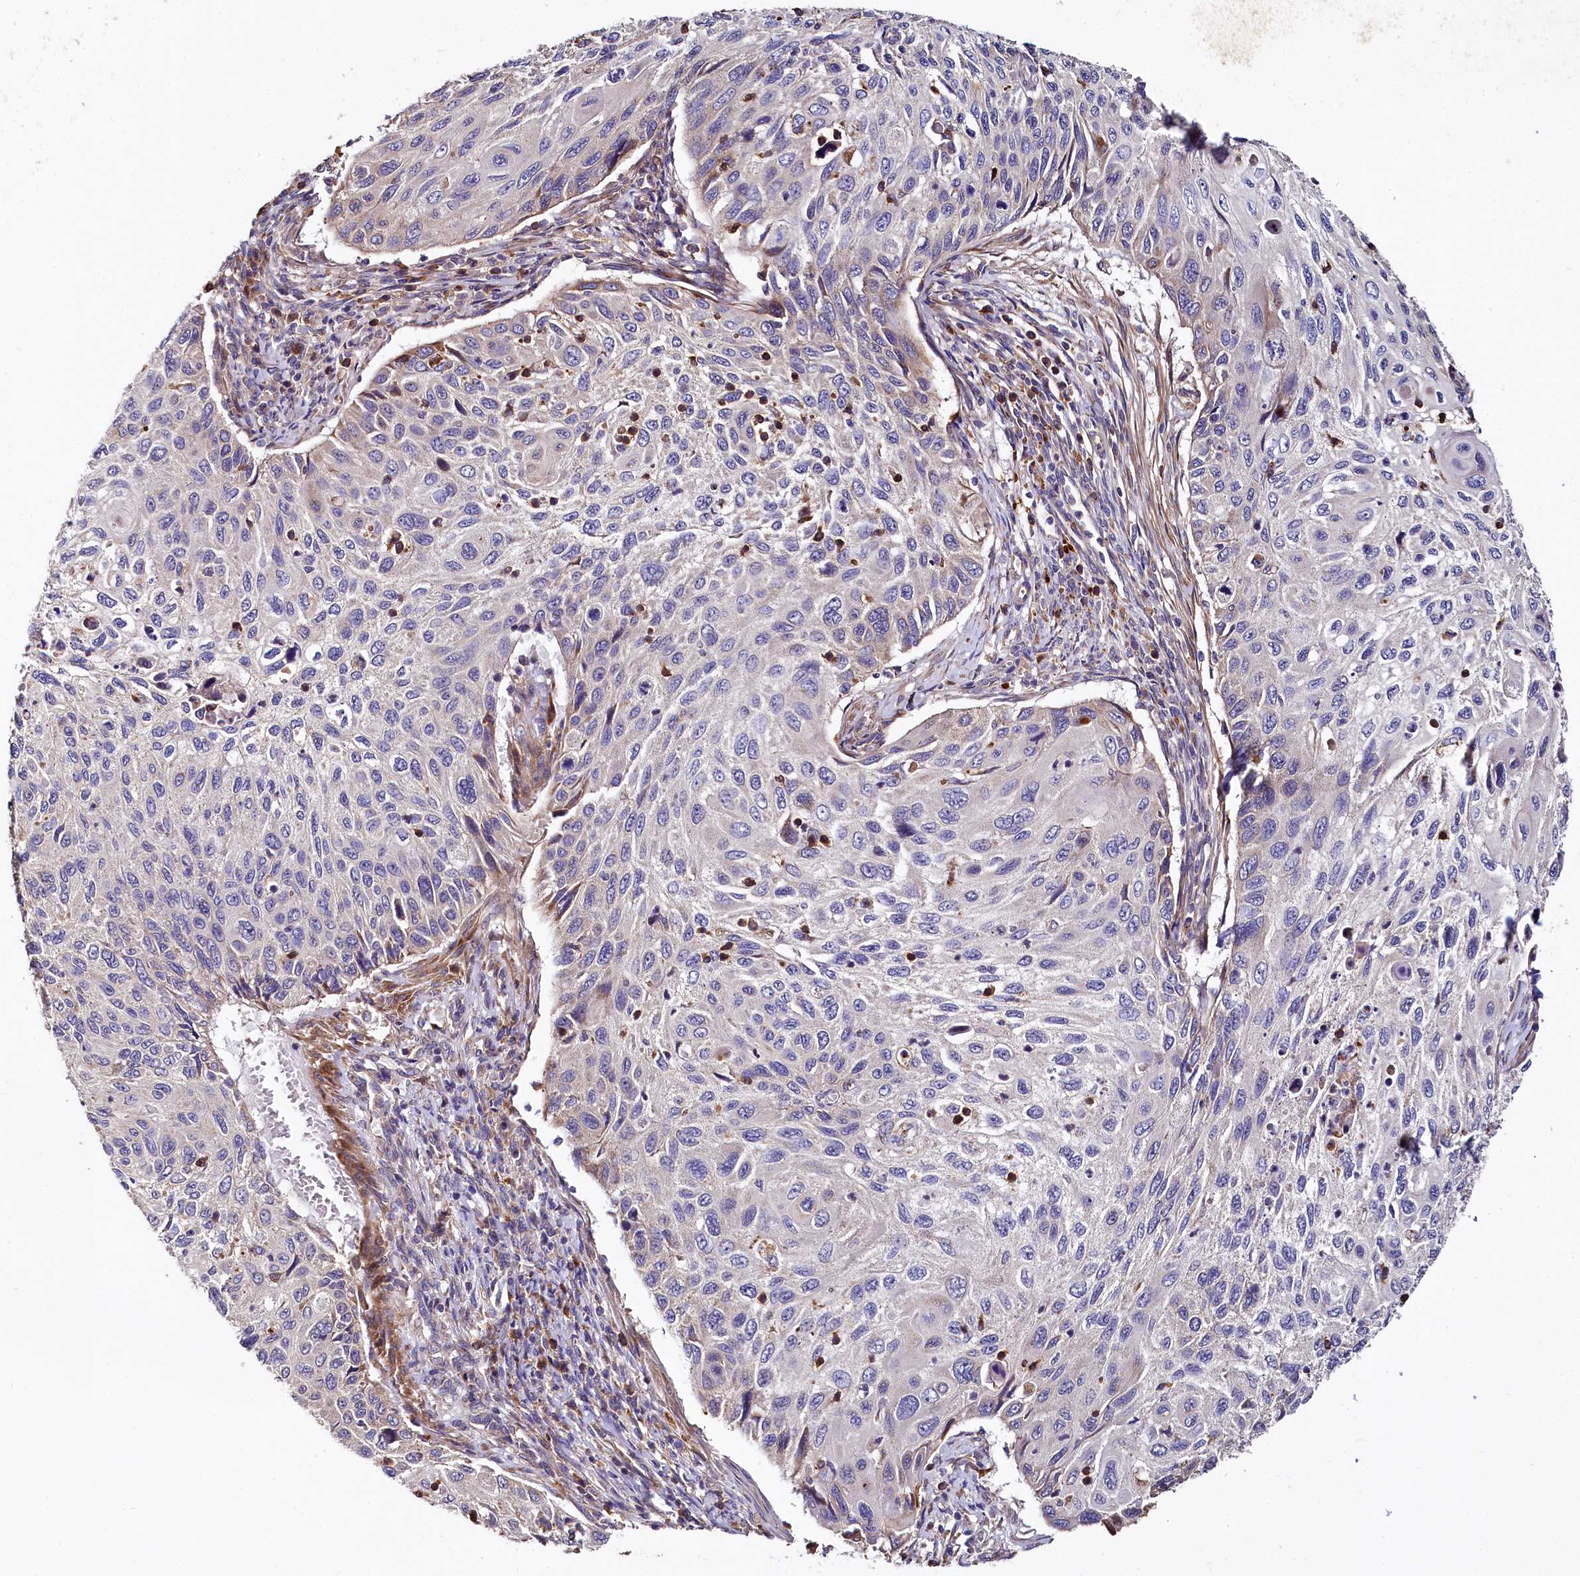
{"staining": {"intensity": "negative", "quantity": "none", "location": "none"}, "tissue": "cervical cancer", "cell_type": "Tumor cells", "image_type": "cancer", "snomed": [{"axis": "morphology", "description": "Squamous cell carcinoma, NOS"}, {"axis": "topography", "description": "Cervix"}], "caption": "Immunohistochemistry of squamous cell carcinoma (cervical) shows no expression in tumor cells.", "gene": "SPRYD3", "patient": {"sex": "female", "age": 70}}